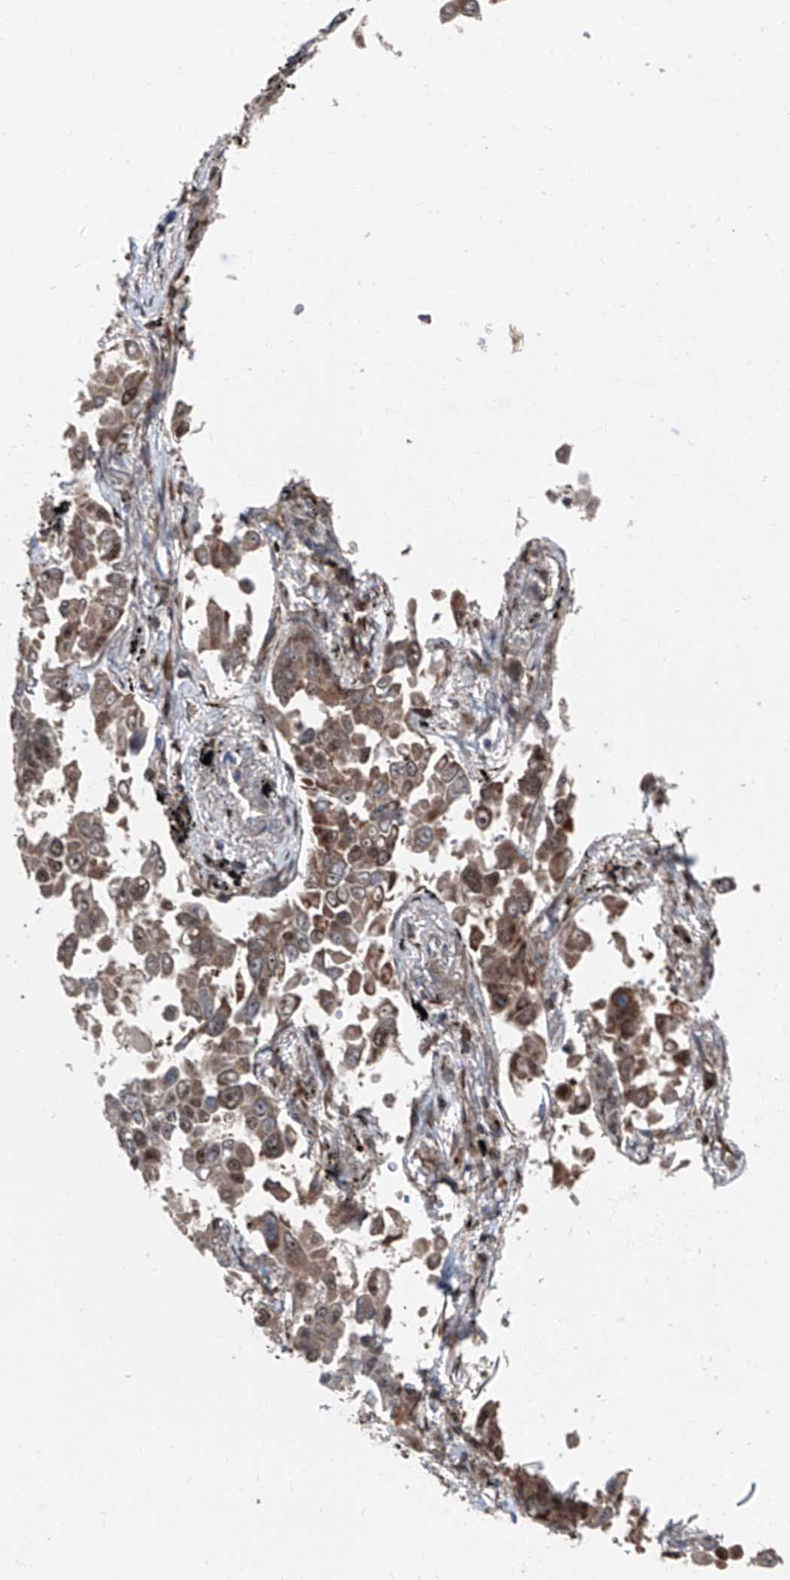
{"staining": {"intensity": "moderate", "quantity": ">75%", "location": "cytoplasmic/membranous"}, "tissue": "lung cancer", "cell_type": "Tumor cells", "image_type": "cancer", "snomed": [{"axis": "morphology", "description": "Adenocarcinoma, NOS"}, {"axis": "topography", "description": "Lung"}], "caption": "This histopathology image shows immunohistochemistry staining of lung adenocarcinoma, with medium moderate cytoplasmic/membranous staining in approximately >75% of tumor cells.", "gene": "FKBP5", "patient": {"sex": "female", "age": 67}}